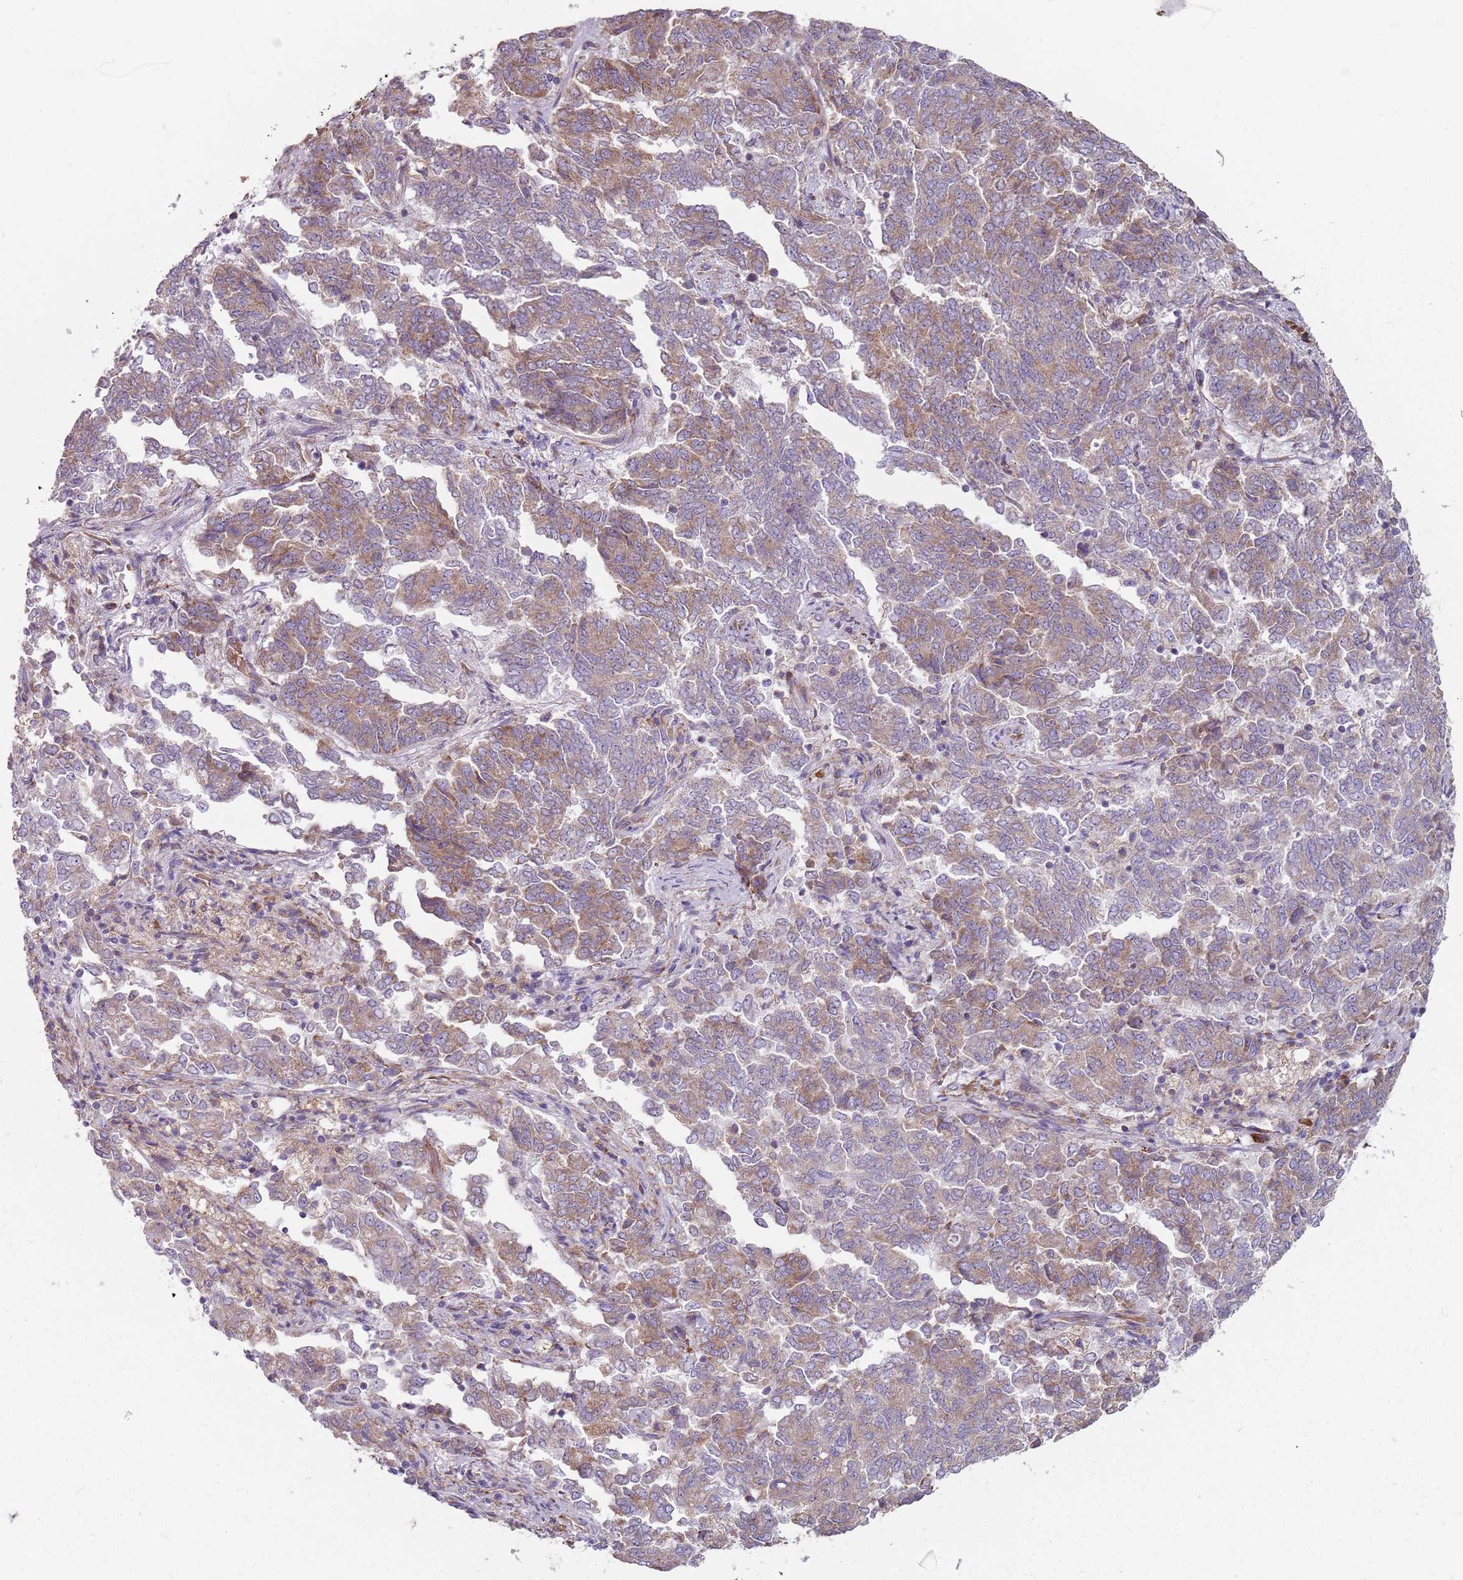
{"staining": {"intensity": "moderate", "quantity": "25%-75%", "location": "cytoplasmic/membranous"}, "tissue": "endometrial cancer", "cell_type": "Tumor cells", "image_type": "cancer", "snomed": [{"axis": "morphology", "description": "Adenocarcinoma, NOS"}, {"axis": "topography", "description": "Endometrium"}], "caption": "Immunohistochemical staining of human adenocarcinoma (endometrial) exhibits medium levels of moderate cytoplasmic/membranous protein staining in approximately 25%-75% of tumor cells.", "gene": "SPATA2", "patient": {"sex": "female", "age": 80}}